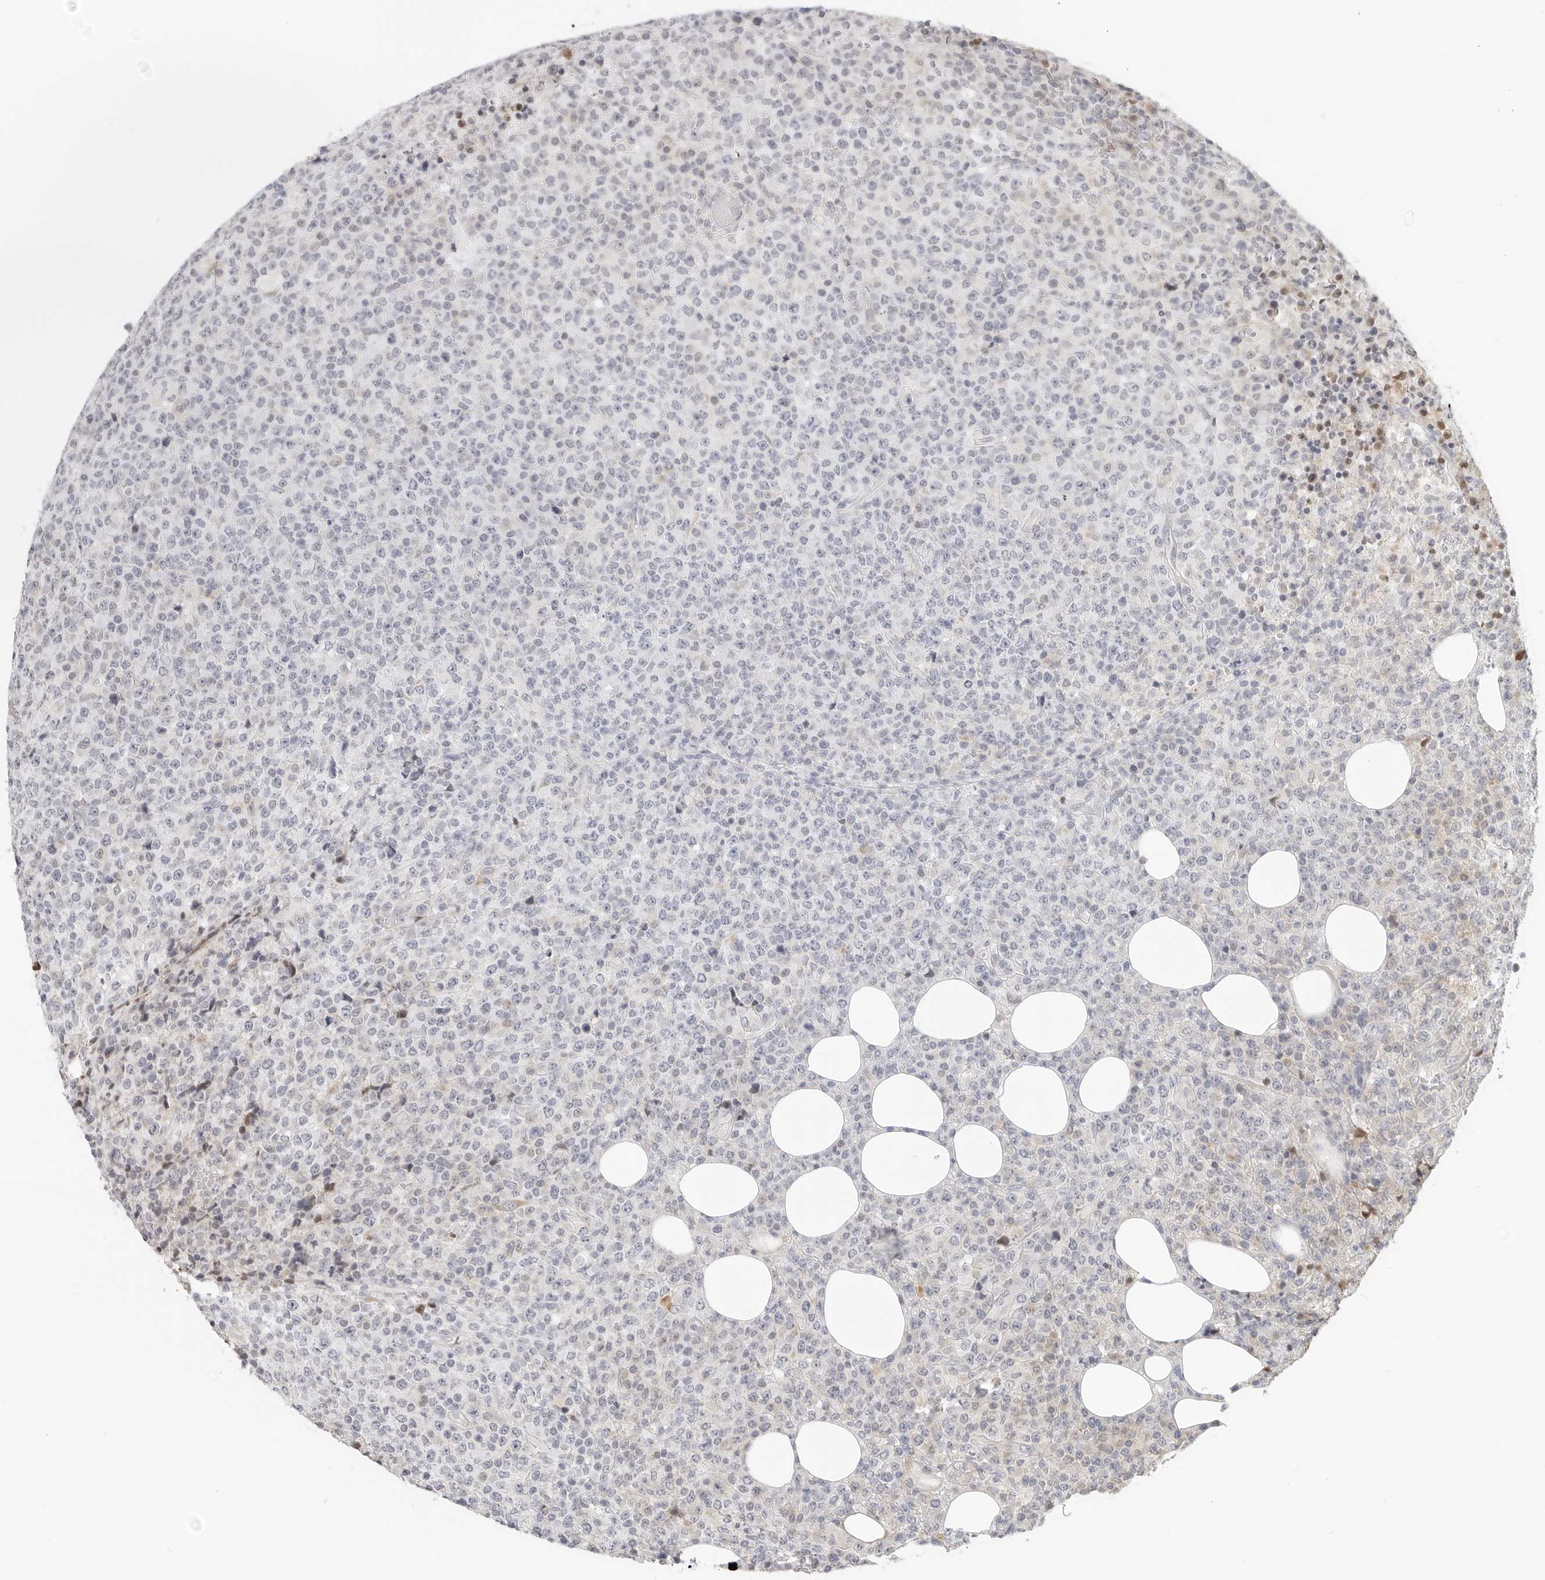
{"staining": {"intensity": "negative", "quantity": "none", "location": "none"}, "tissue": "lymphoma", "cell_type": "Tumor cells", "image_type": "cancer", "snomed": [{"axis": "morphology", "description": "Malignant lymphoma, non-Hodgkin's type, High grade"}, {"axis": "topography", "description": "Lymph node"}], "caption": "Immunohistochemistry (IHC) of human lymphoma reveals no staining in tumor cells.", "gene": "EDN2", "patient": {"sex": "male", "age": 13}}